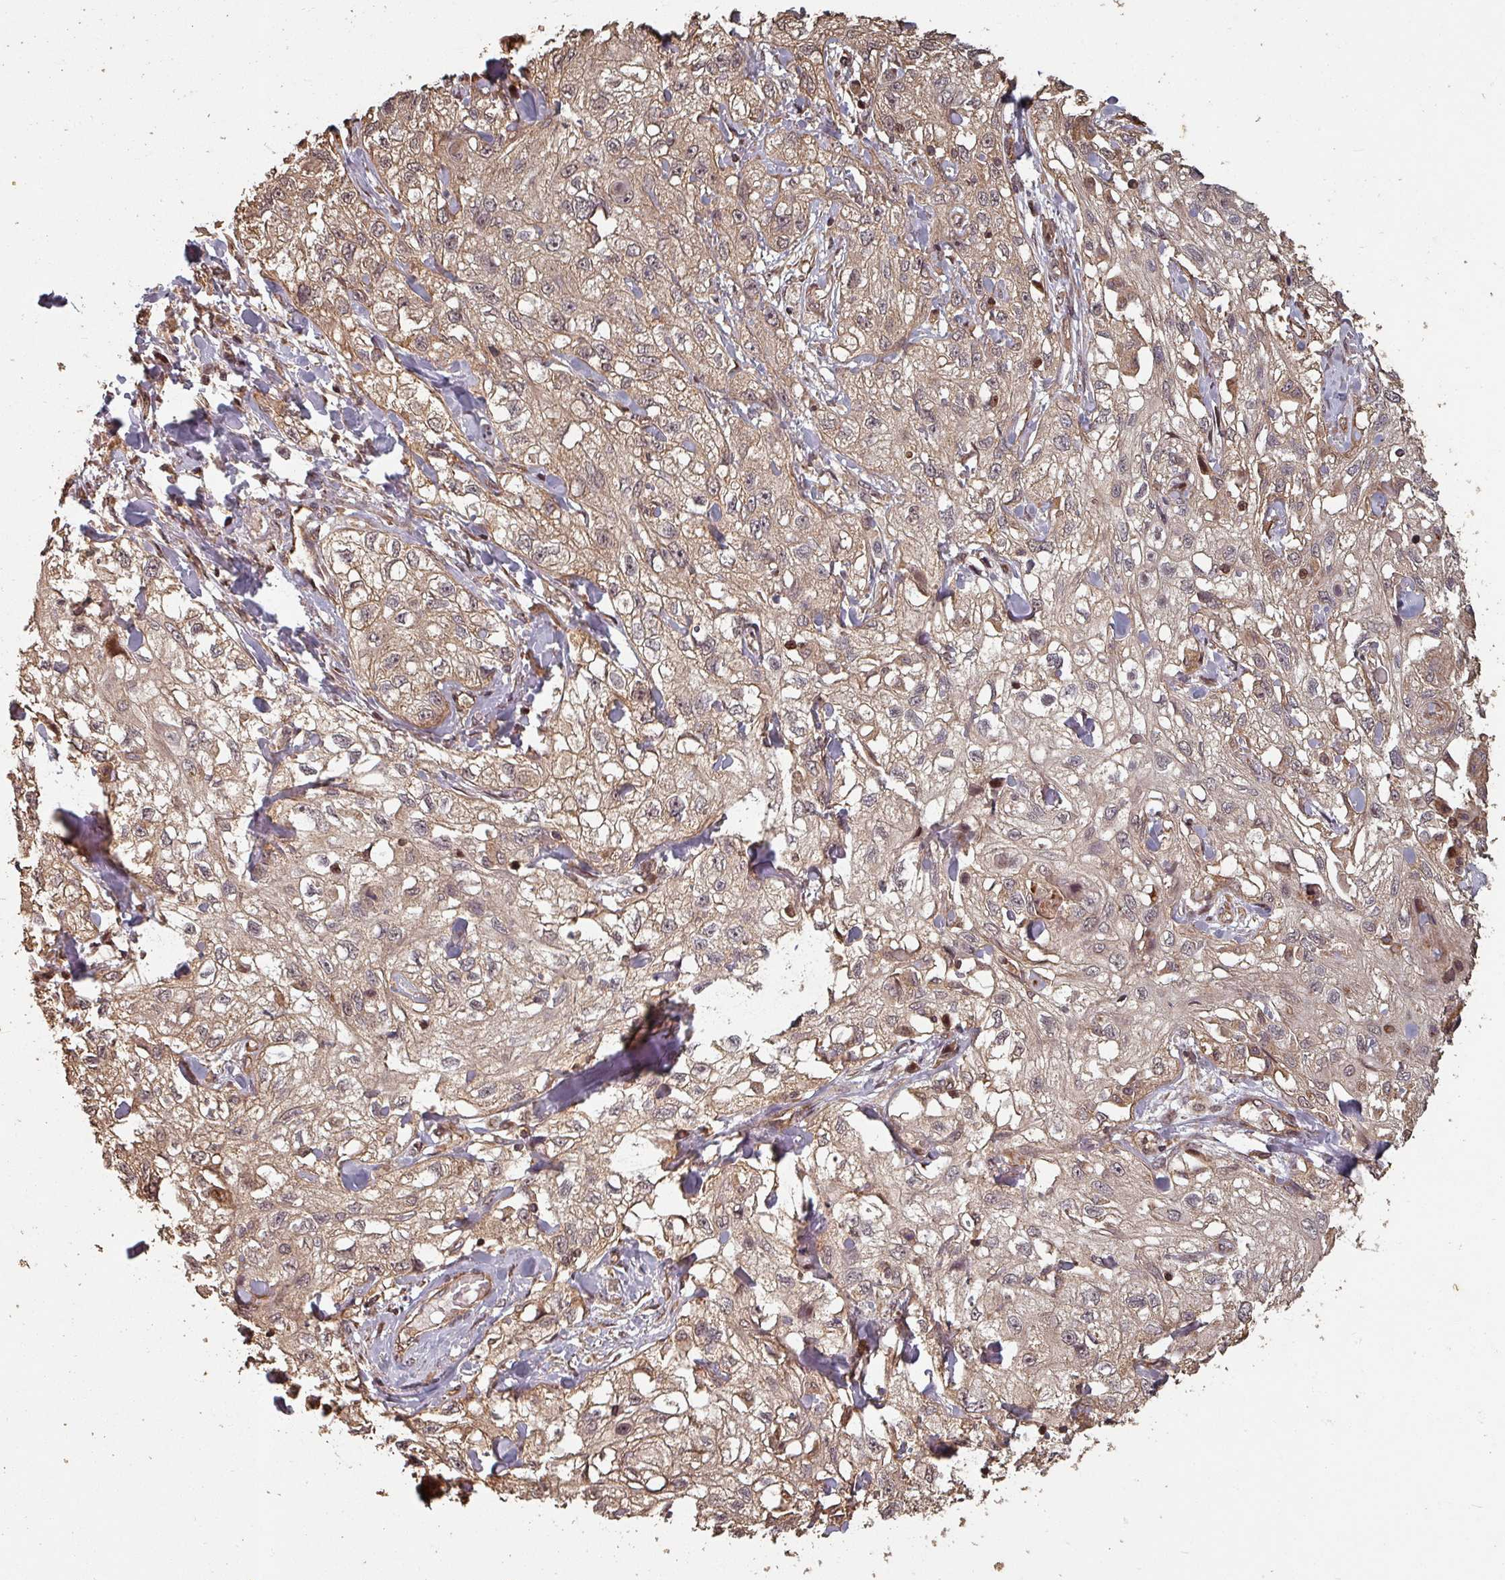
{"staining": {"intensity": "negative", "quantity": "none", "location": "none"}, "tissue": "skin cancer", "cell_type": "Tumor cells", "image_type": "cancer", "snomed": [{"axis": "morphology", "description": "Squamous cell carcinoma, NOS"}, {"axis": "topography", "description": "Skin"}, {"axis": "topography", "description": "Vulva"}], "caption": "An immunohistochemistry (IHC) photomicrograph of skin cancer is shown. There is no staining in tumor cells of skin cancer.", "gene": "EID1", "patient": {"sex": "female", "age": 86}}